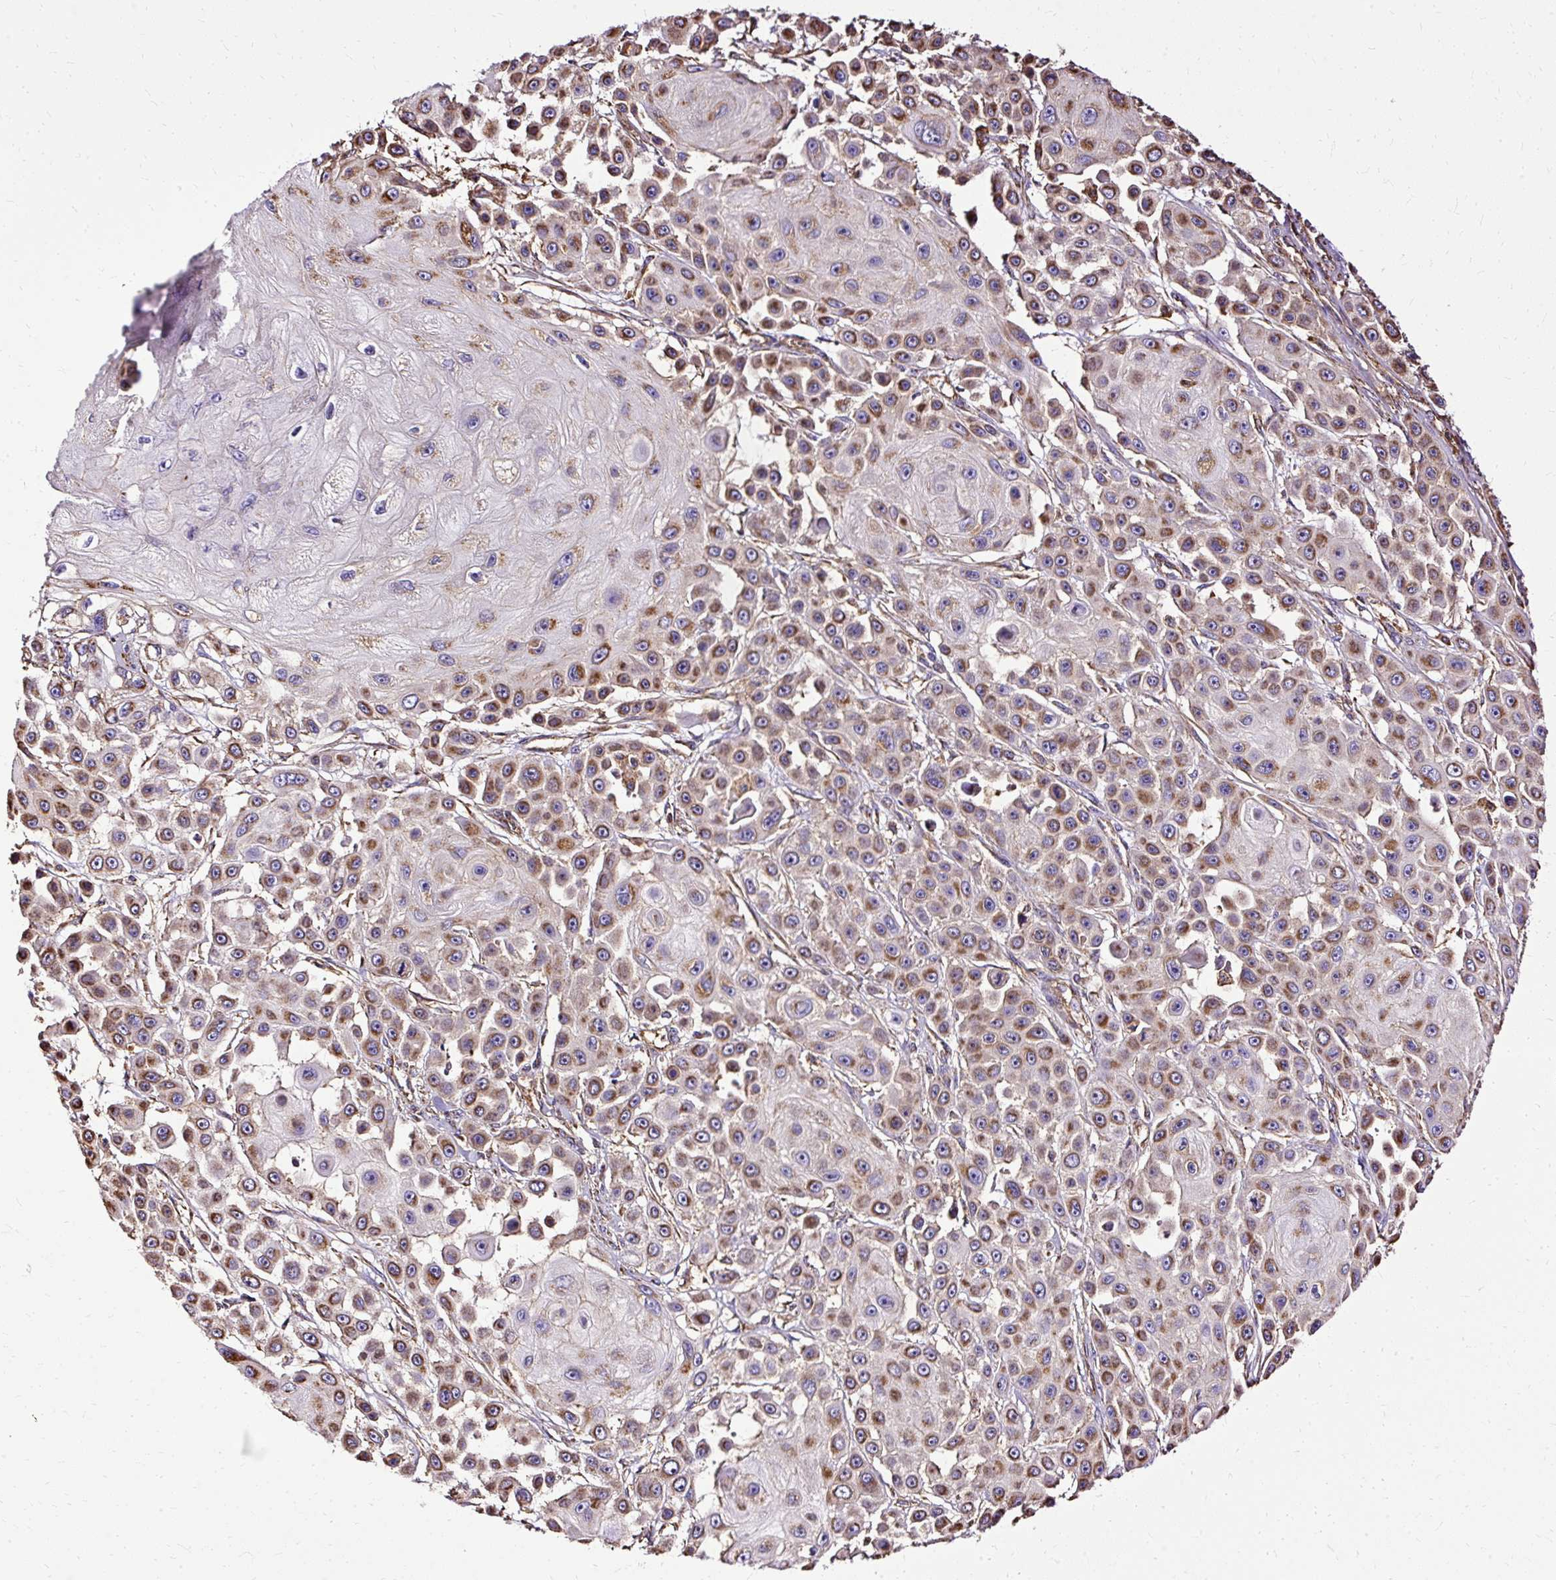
{"staining": {"intensity": "strong", "quantity": "25%-75%", "location": "cytoplasmic/membranous"}, "tissue": "skin cancer", "cell_type": "Tumor cells", "image_type": "cancer", "snomed": [{"axis": "morphology", "description": "Squamous cell carcinoma, NOS"}, {"axis": "topography", "description": "Skin"}], "caption": "Skin squamous cell carcinoma was stained to show a protein in brown. There is high levels of strong cytoplasmic/membranous expression in approximately 25%-75% of tumor cells. The protein of interest is stained brown, and the nuclei are stained in blue (DAB IHC with brightfield microscopy, high magnification).", "gene": "KLHL11", "patient": {"sex": "male", "age": 67}}